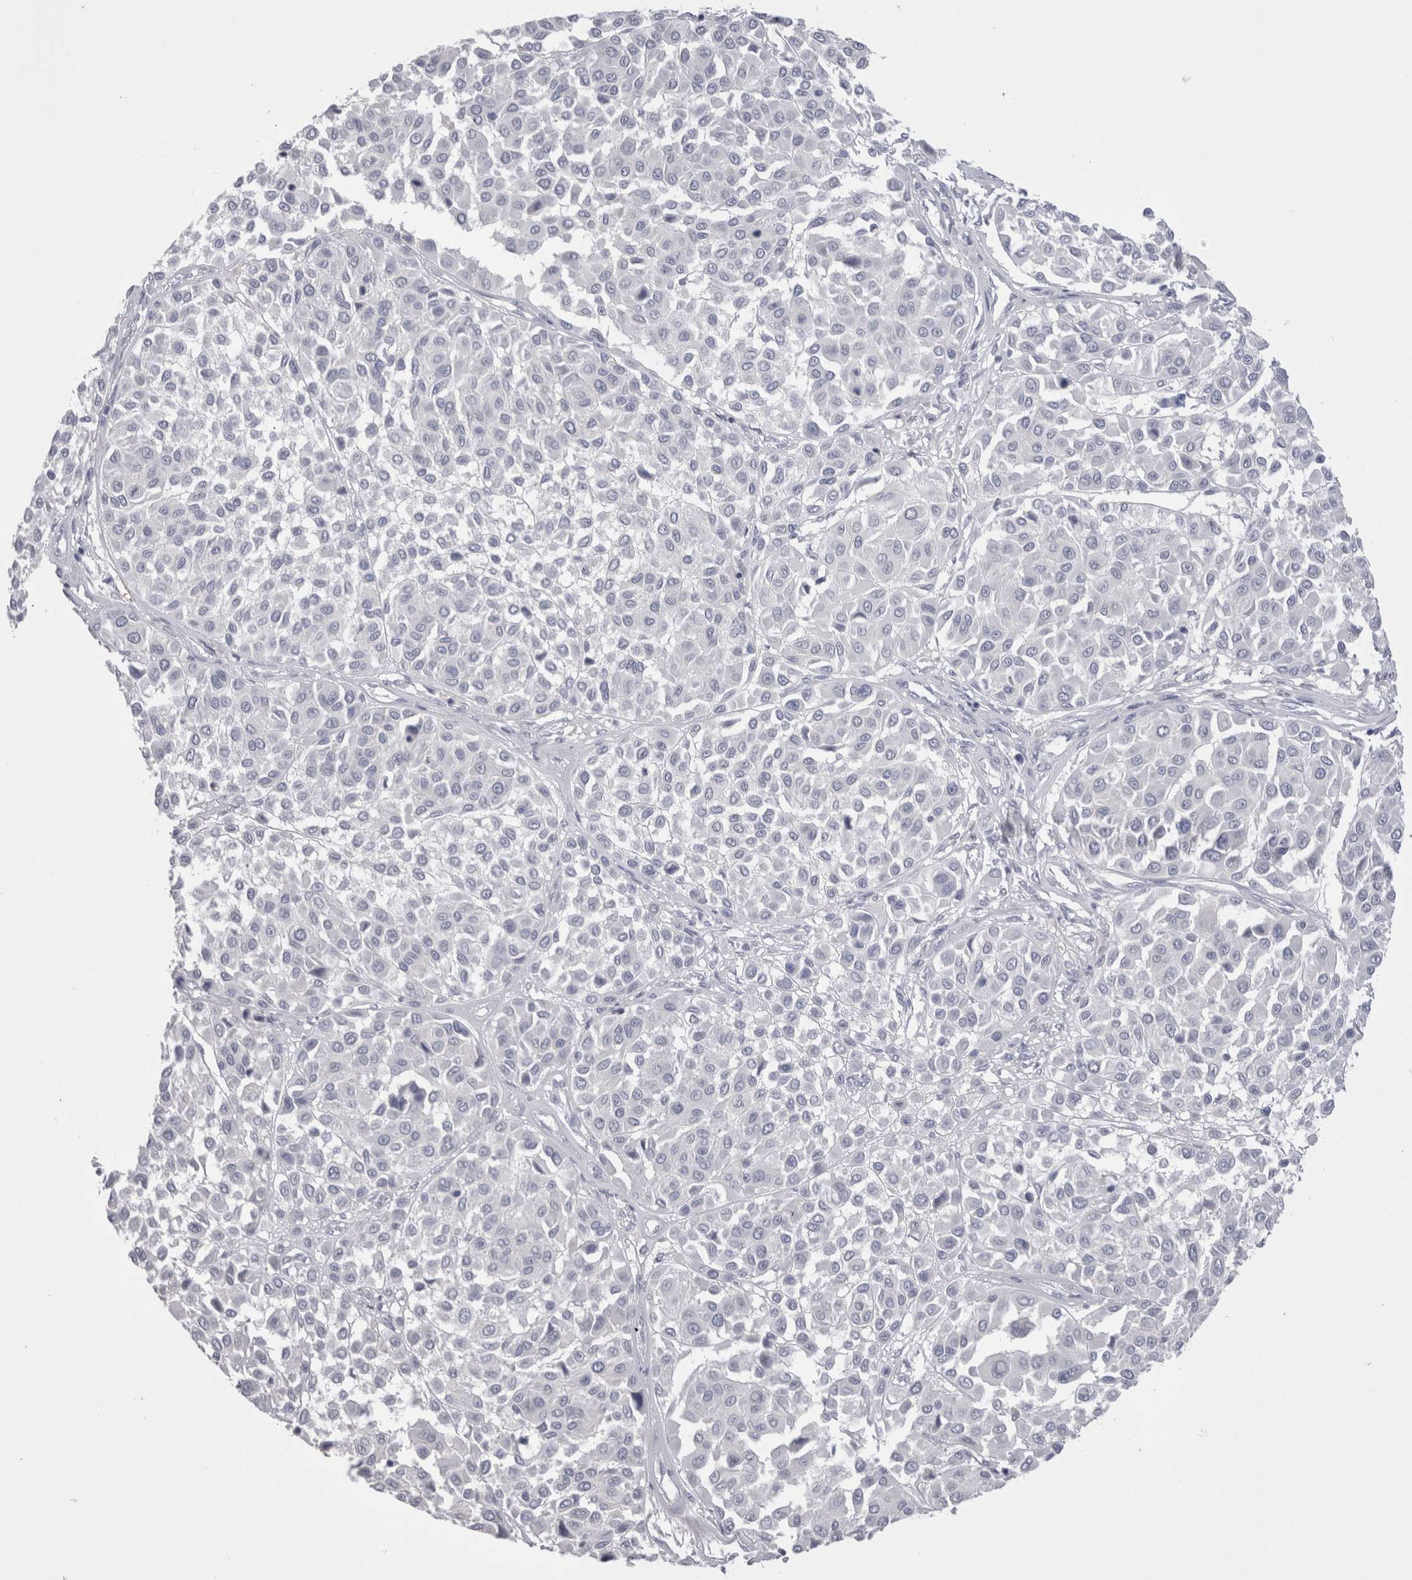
{"staining": {"intensity": "negative", "quantity": "none", "location": "none"}, "tissue": "melanoma", "cell_type": "Tumor cells", "image_type": "cancer", "snomed": [{"axis": "morphology", "description": "Malignant melanoma, Metastatic site"}, {"axis": "topography", "description": "Soft tissue"}], "caption": "High magnification brightfield microscopy of malignant melanoma (metastatic site) stained with DAB (brown) and counterstained with hematoxylin (blue): tumor cells show no significant expression.", "gene": "SUCNR1", "patient": {"sex": "male", "age": 41}}